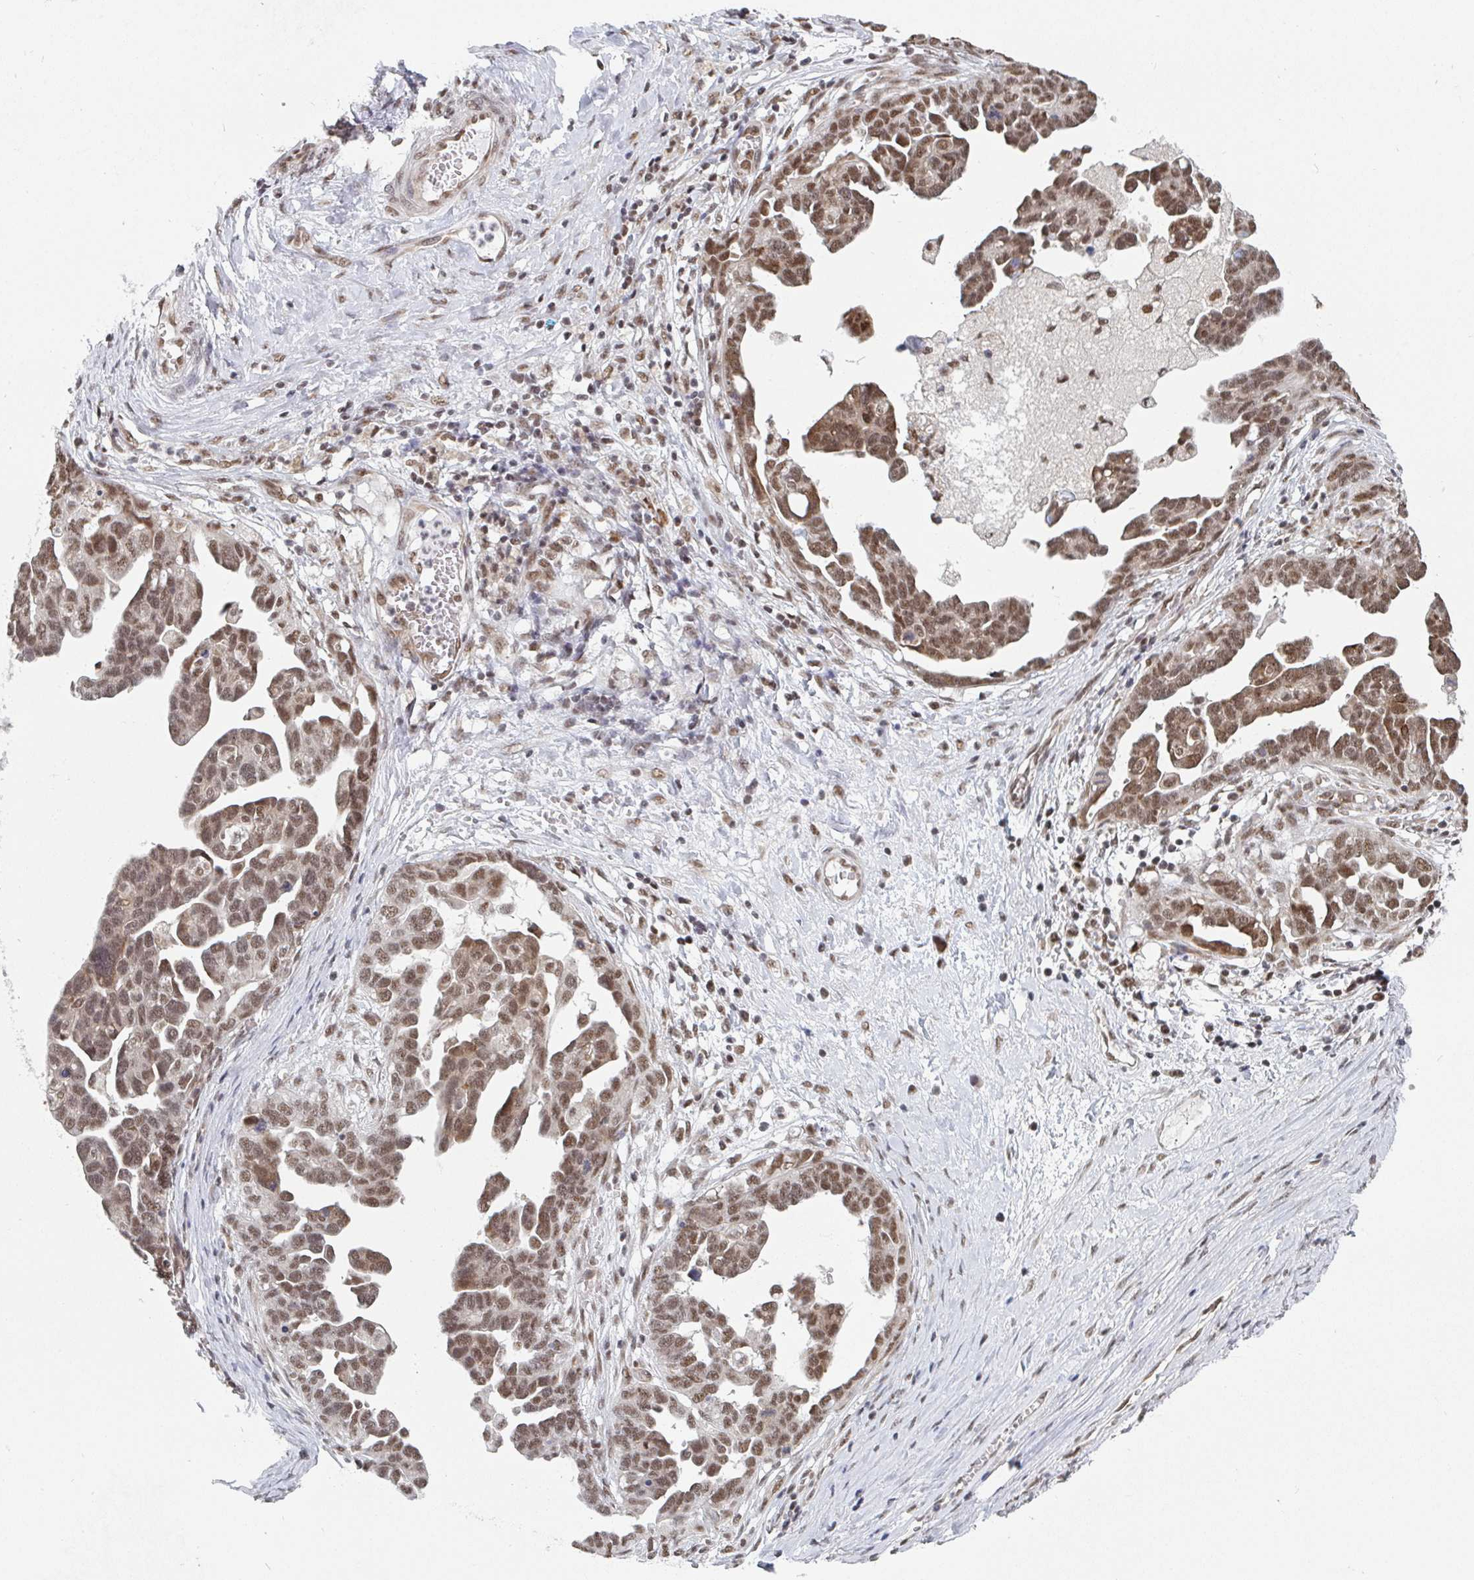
{"staining": {"intensity": "moderate", "quantity": ">75%", "location": "nuclear"}, "tissue": "ovarian cancer", "cell_type": "Tumor cells", "image_type": "cancer", "snomed": [{"axis": "morphology", "description": "Cystadenocarcinoma, serous, NOS"}, {"axis": "topography", "description": "Ovary"}], "caption": "Immunohistochemical staining of serous cystadenocarcinoma (ovarian) exhibits moderate nuclear protein positivity in about >75% of tumor cells. (IHC, brightfield microscopy, high magnification).", "gene": "MBNL1", "patient": {"sex": "female", "age": 54}}